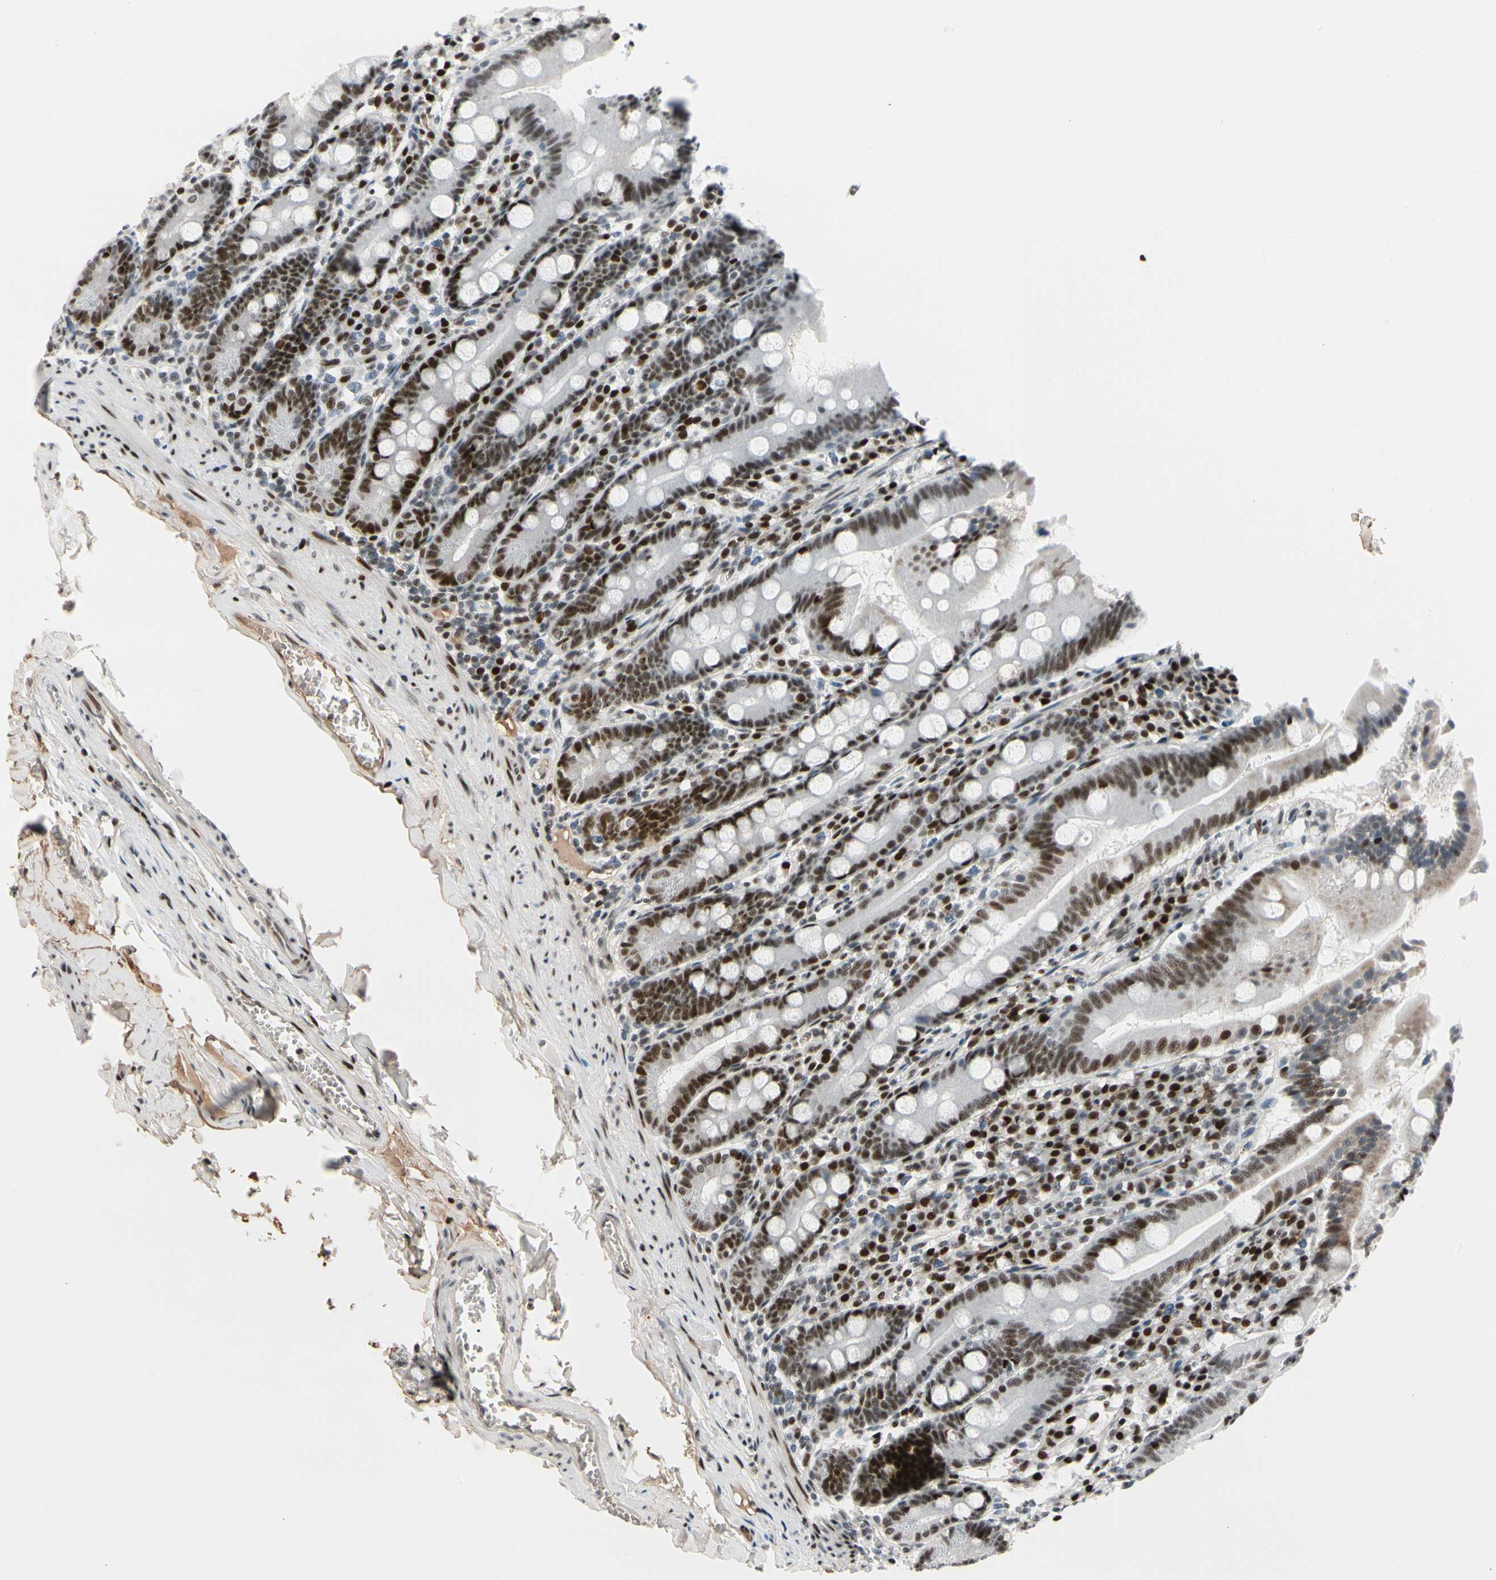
{"staining": {"intensity": "strong", "quantity": ">75%", "location": "nuclear"}, "tissue": "duodenum", "cell_type": "Glandular cells", "image_type": "normal", "snomed": [{"axis": "morphology", "description": "Normal tissue, NOS"}, {"axis": "topography", "description": "Duodenum"}], "caption": "IHC (DAB) staining of normal duodenum demonstrates strong nuclear protein positivity in approximately >75% of glandular cells. The staining is performed using DAB (3,3'-diaminobenzidine) brown chromogen to label protein expression. The nuclei are counter-stained blue using hematoxylin.", "gene": "FOXO3", "patient": {"sex": "male", "age": 50}}